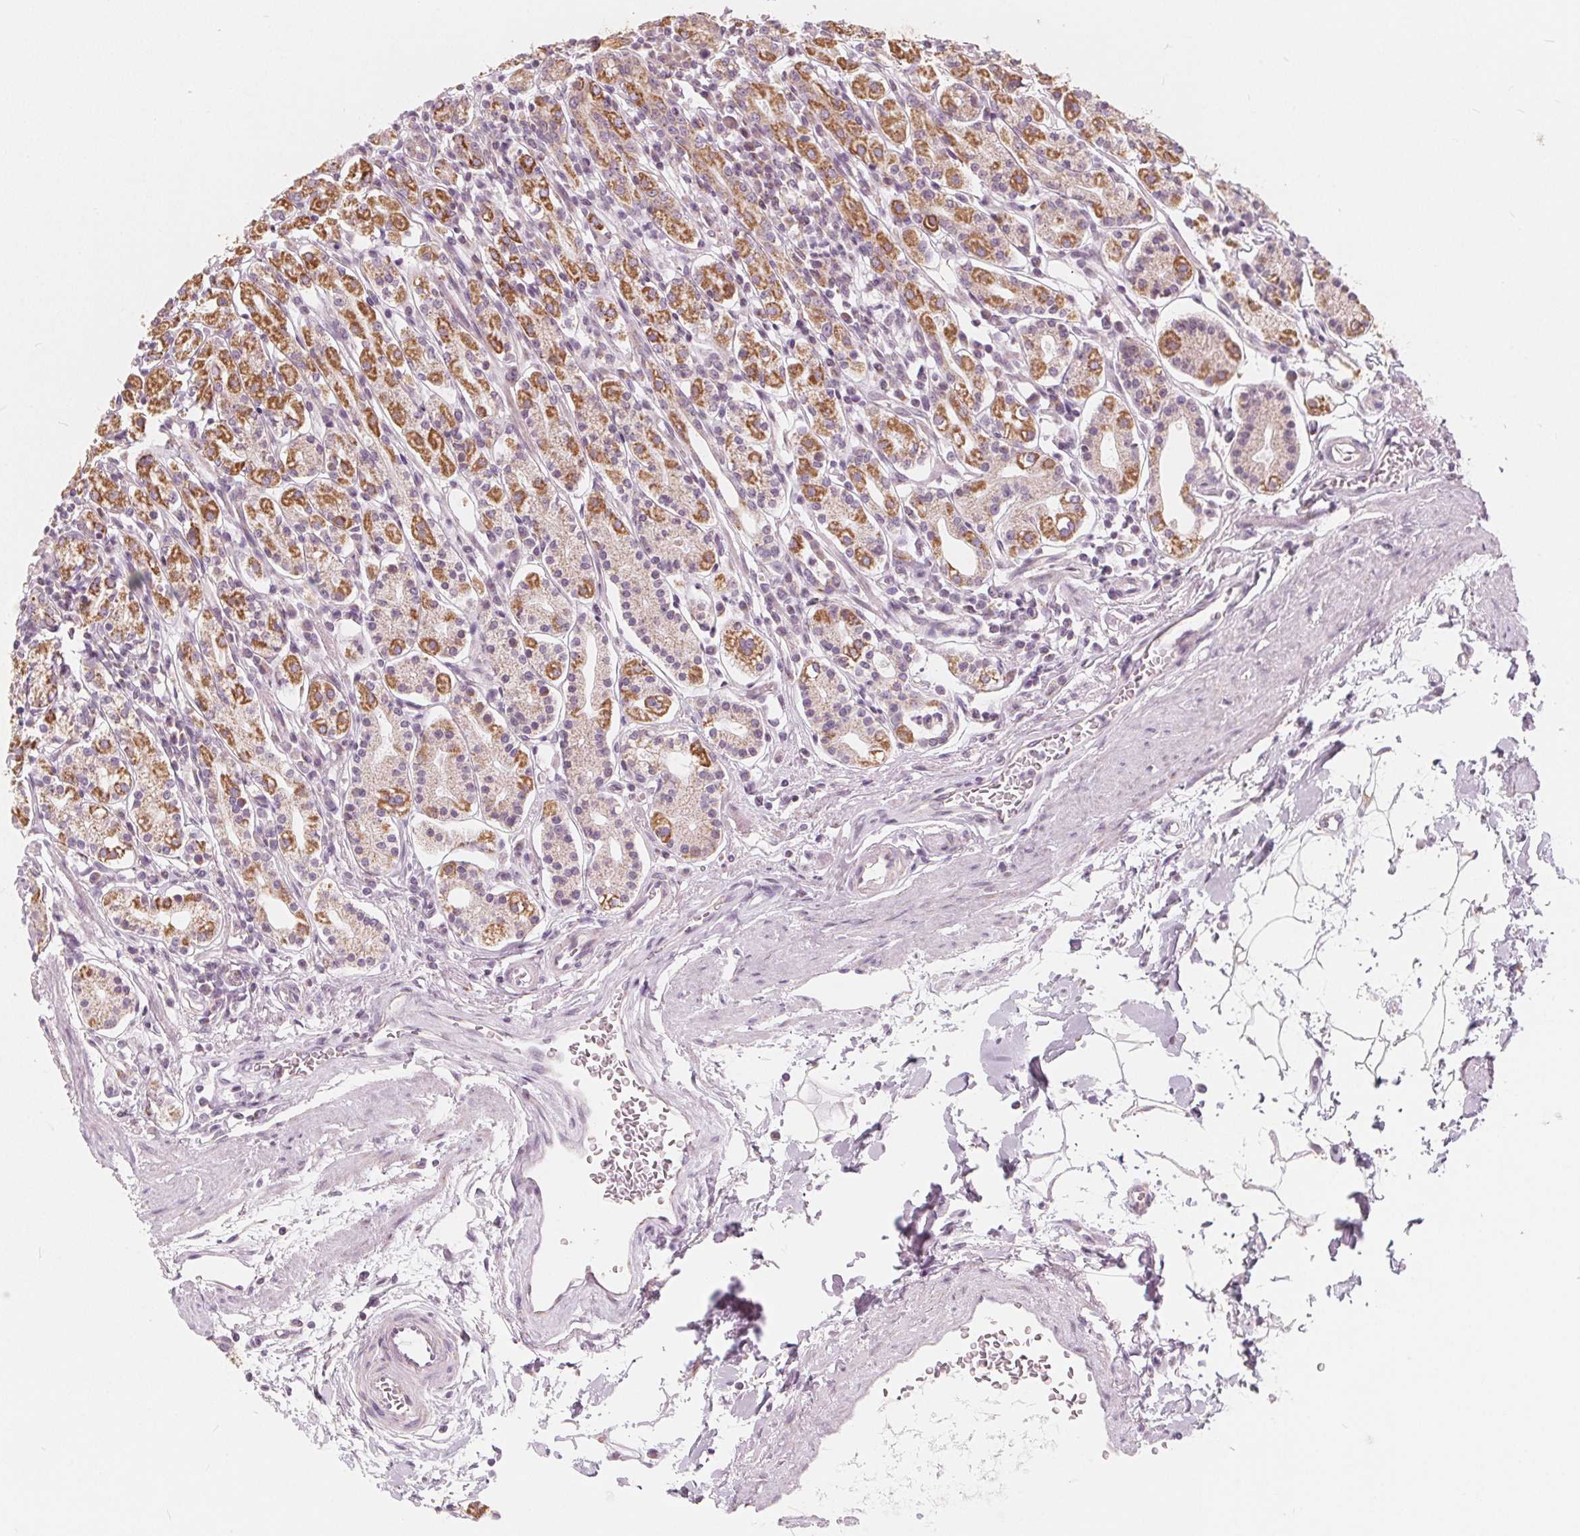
{"staining": {"intensity": "moderate", "quantity": "25%-75%", "location": "cytoplasmic/membranous"}, "tissue": "stomach", "cell_type": "Glandular cells", "image_type": "normal", "snomed": [{"axis": "morphology", "description": "Normal tissue, NOS"}, {"axis": "topography", "description": "Stomach, upper"}, {"axis": "topography", "description": "Stomach"}], "caption": "Human stomach stained for a protein (brown) exhibits moderate cytoplasmic/membranous positive expression in approximately 25%-75% of glandular cells.", "gene": "NUP210L", "patient": {"sex": "male", "age": 62}}